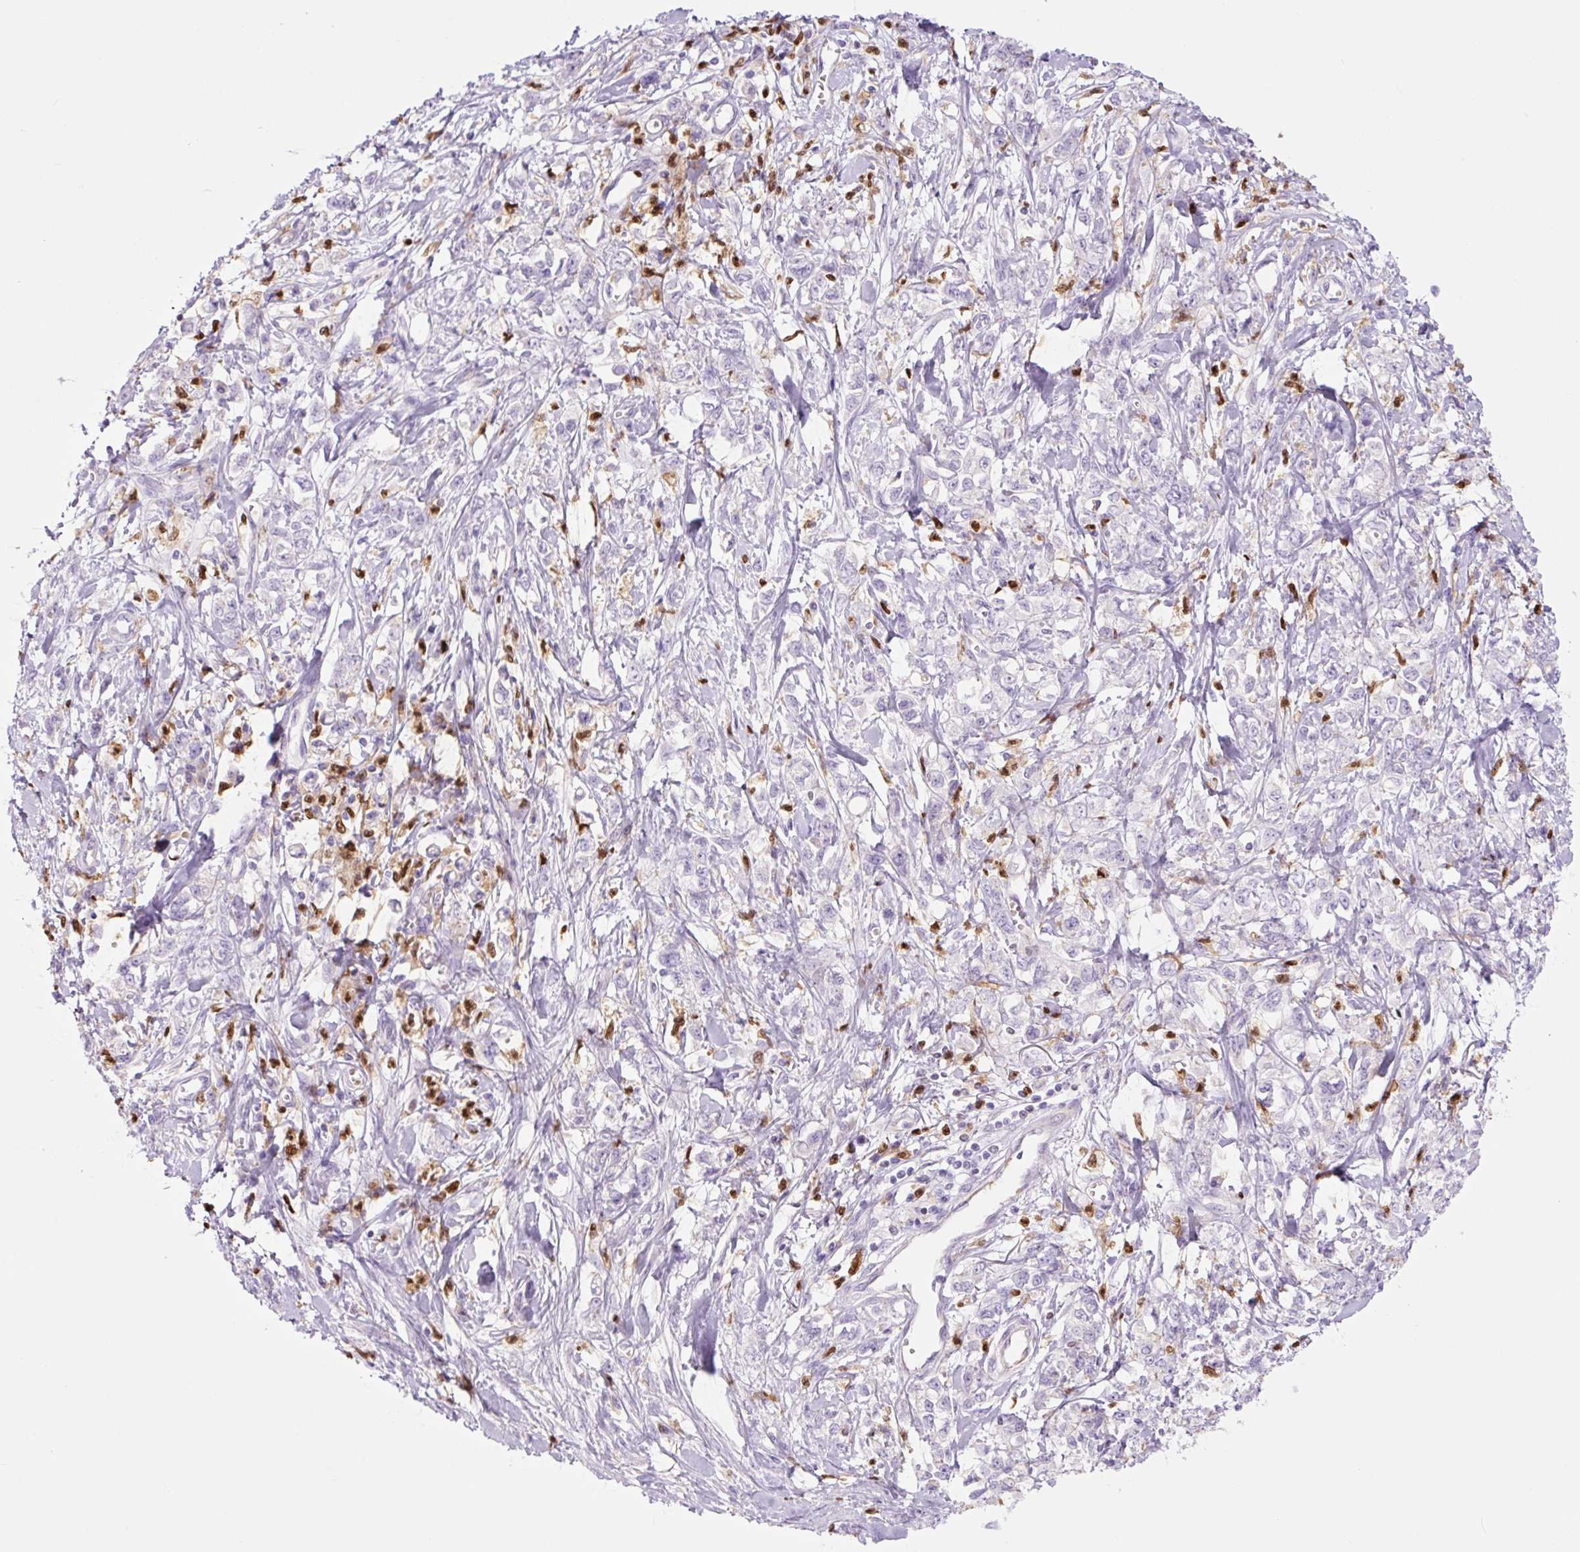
{"staining": {"intensity": "negative", "quantity": "none", "location": "none"}, "tissue": "stomach cancer", "cell_type": "Tumor cells", "image_type": "cancer", "snomed": [{"axis": "morphology", "description": "Adenocarcinoma, NOS"}, {"axis": "topography", "description": "Stomach"}], "caption": "High power microscopy micrograph of an immunohistochemistry (IHC) photomicrograph of stomach cancer (adenocarcinoma), revealing no significant expression in tumor cells.", "gene": "SPI1", "patient": {"sex": "female", "age": 76}}